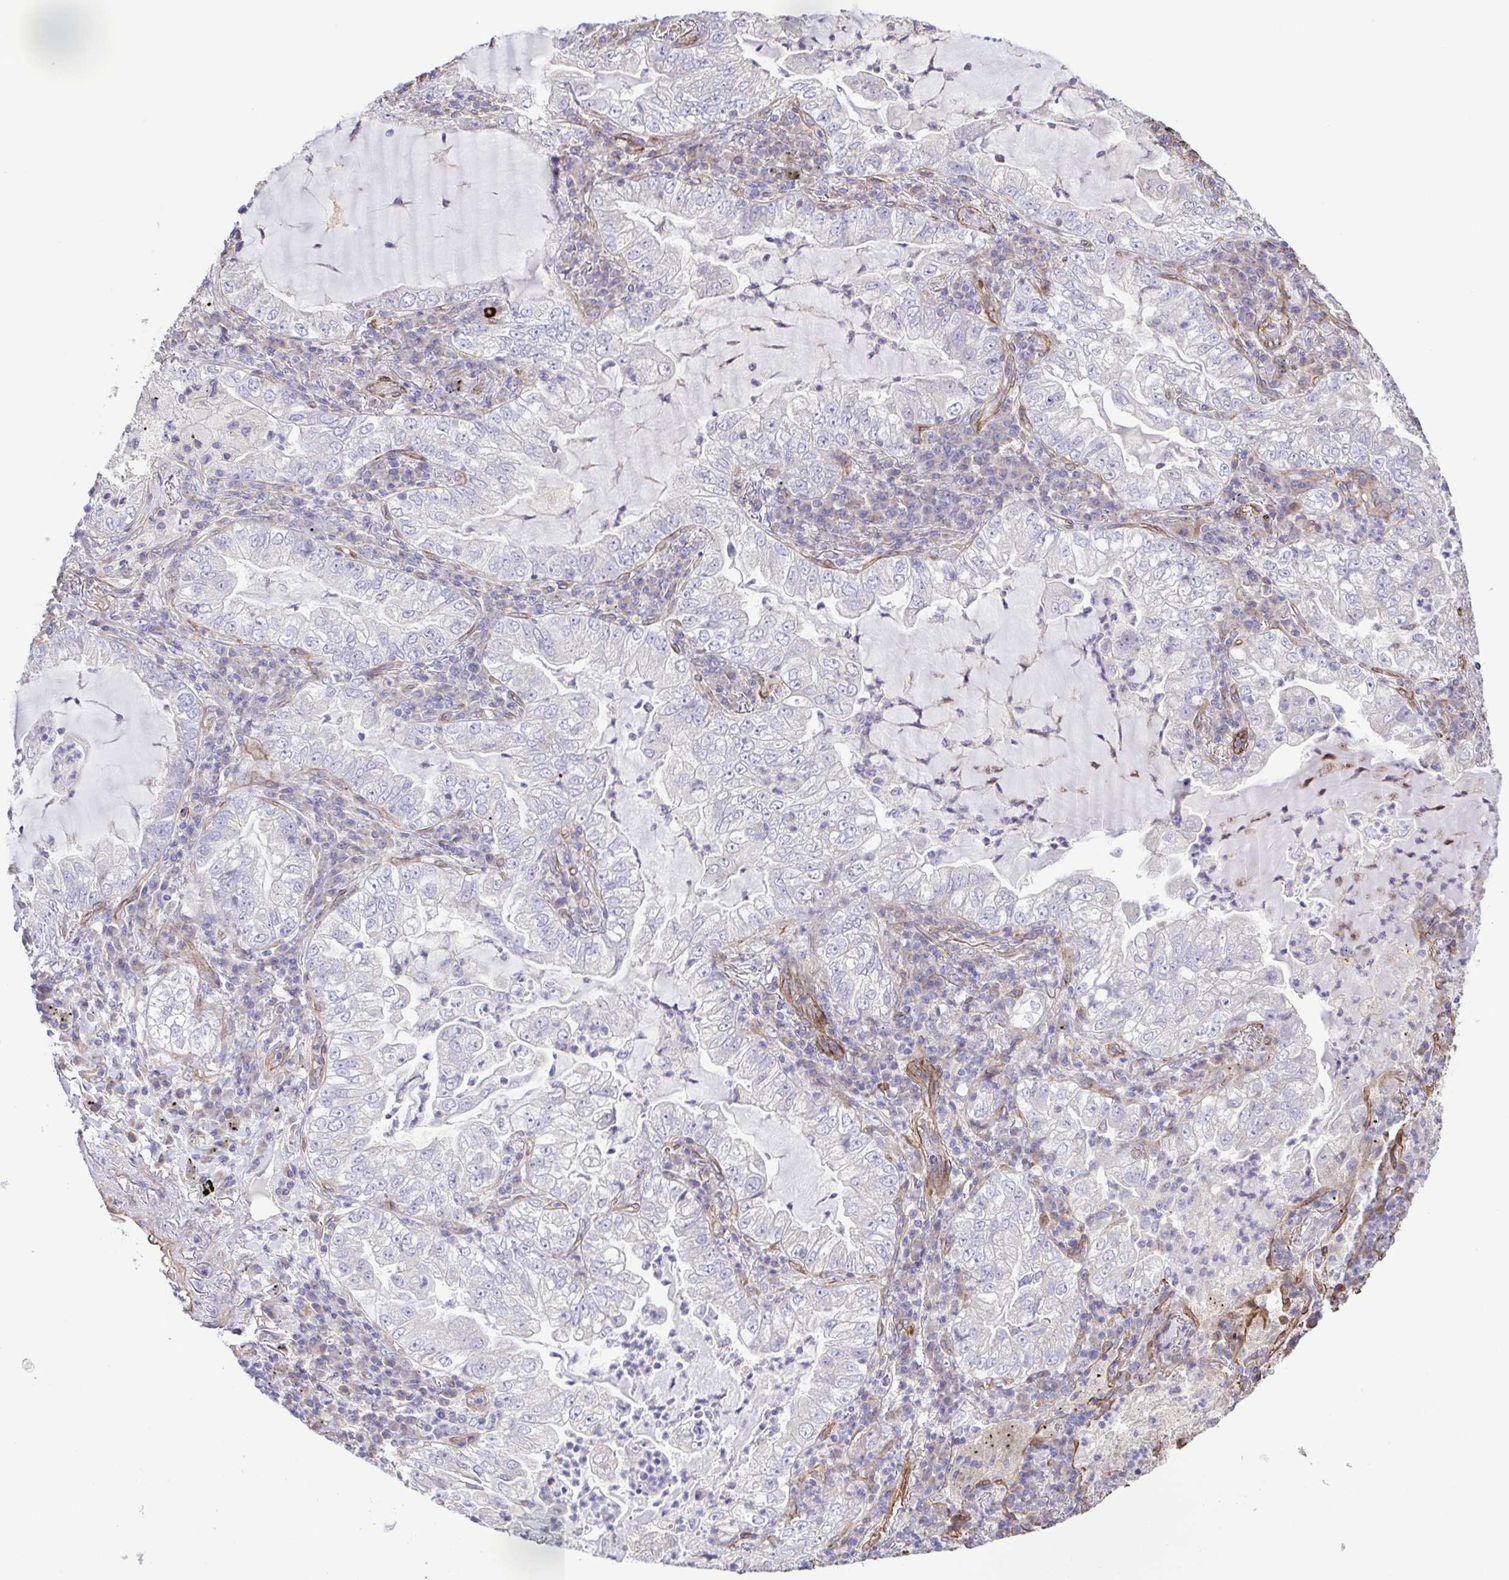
{"staining": {"intensity": "negative", "quantity": "none", "location": "none"}, "tissue": "lung cancer", "cell_type": "Tumor cells", "image_type": "cancer", "snomed": [{"axis": "morphology", "description": "Adenocarcinoma, NOS"}, {"axis": "topography", "description": "Lung"}], "caption": "Image shows no protein expression in tumor cells of adenocarcinoma (lung) tissue. The staining is performed using DAB brown chromogen with nuclei counter-stained in using hematoxylin.", "gene": "FLT1", "patient": {"sex": "female", "age": 73}}